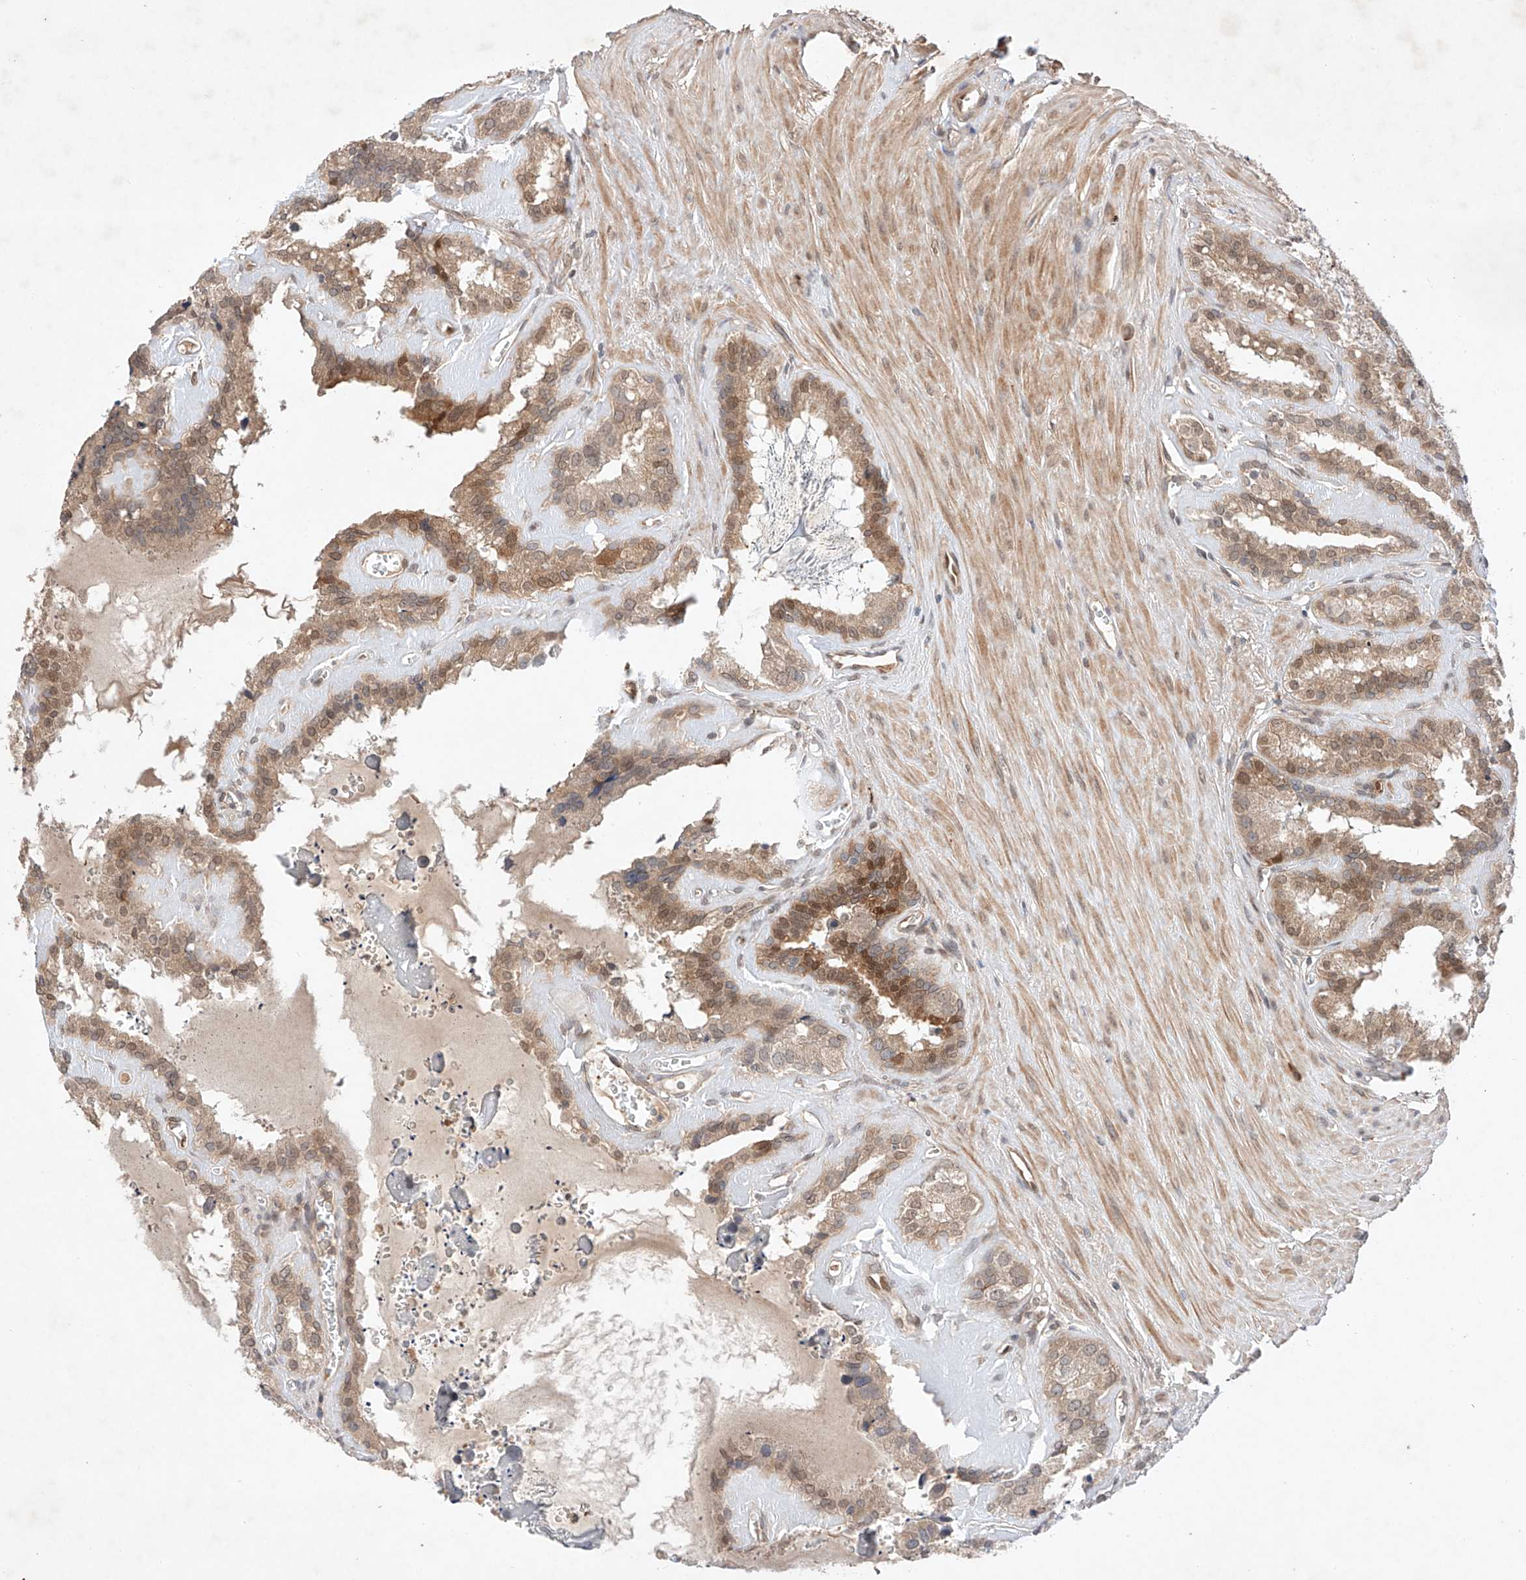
{"staining": {"intensity": "moderate", "quantity": "25%-75%", "location": "cytoplasmic/membranous,nuclear"}, "tissue": "seminal vesicle", "cell_type": "Glandular cells", "image_type": "normal", "snomed": [{"axis": "morphology", "description": "Normal tissue, NOS"}, {"axis": "topography", "description": "Prostate"}, {"axis": "topography", "description": "Seminal veicle"}], "caption": "Protein expression analysis of normal human seminal vesicle reveals moderate cytoplasmic/membranous,nuclear positivity in about 25%-75% of glandular cells.", "gene": "ZNF124", "patient": {"sex": "male", "age": 59}}